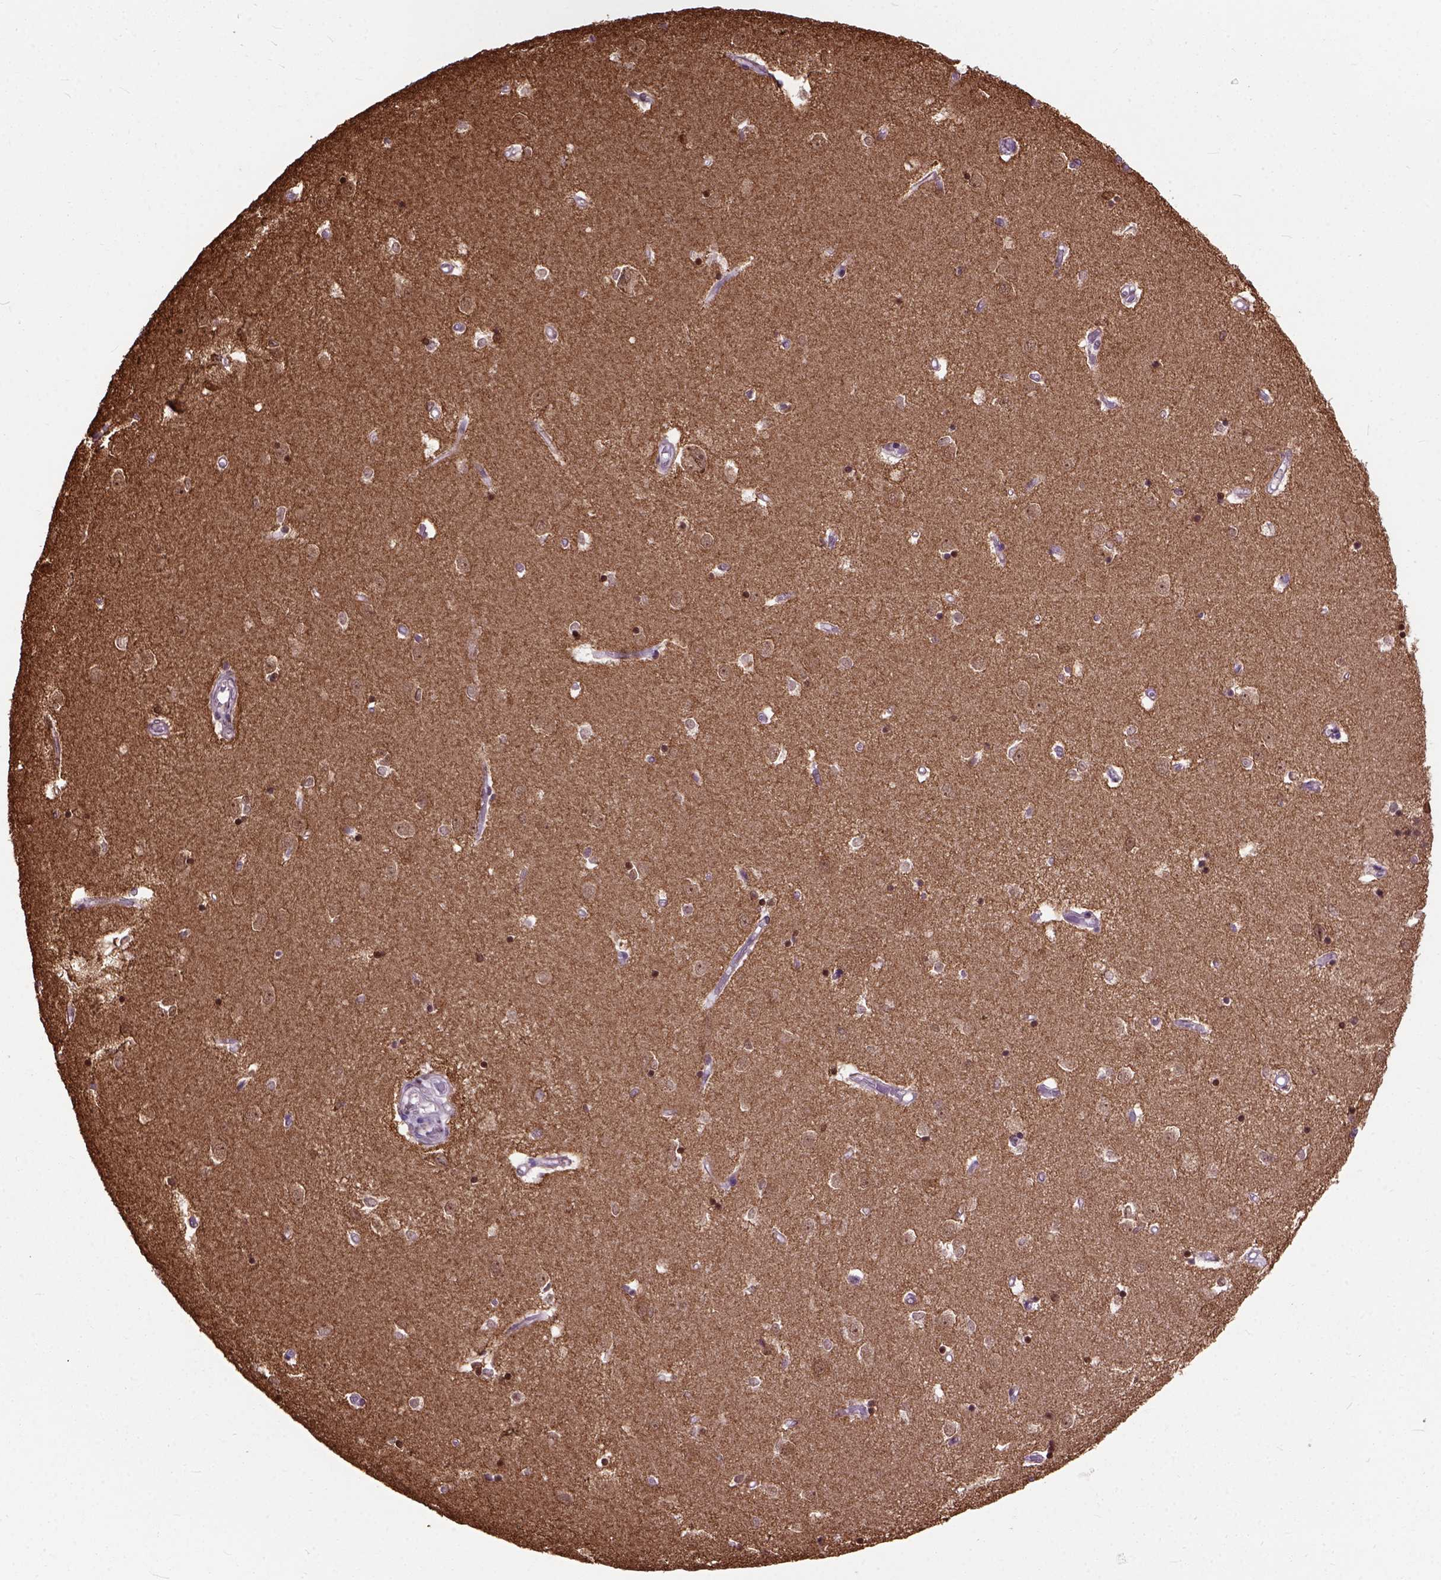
{"staining": {"intensity": "weak", "quantity": "<25%", "location": "cytoplasmic/membranous"}, "tissue": "caudate", "cell_type": "Glial cells", "image_type": "normal", "snomed": [{"axis": "morphology", "description": "Normal tissue, NOS"}, {"axis": "topography", "description": "Lateral ventricle wall"}], "caption": "IHC micrograph of normal human caudate stained for a protein (brown), which reveals no positivity in glial cells.", "gene": "MAPT", "patient": {"sex": "male", "age": 54}}